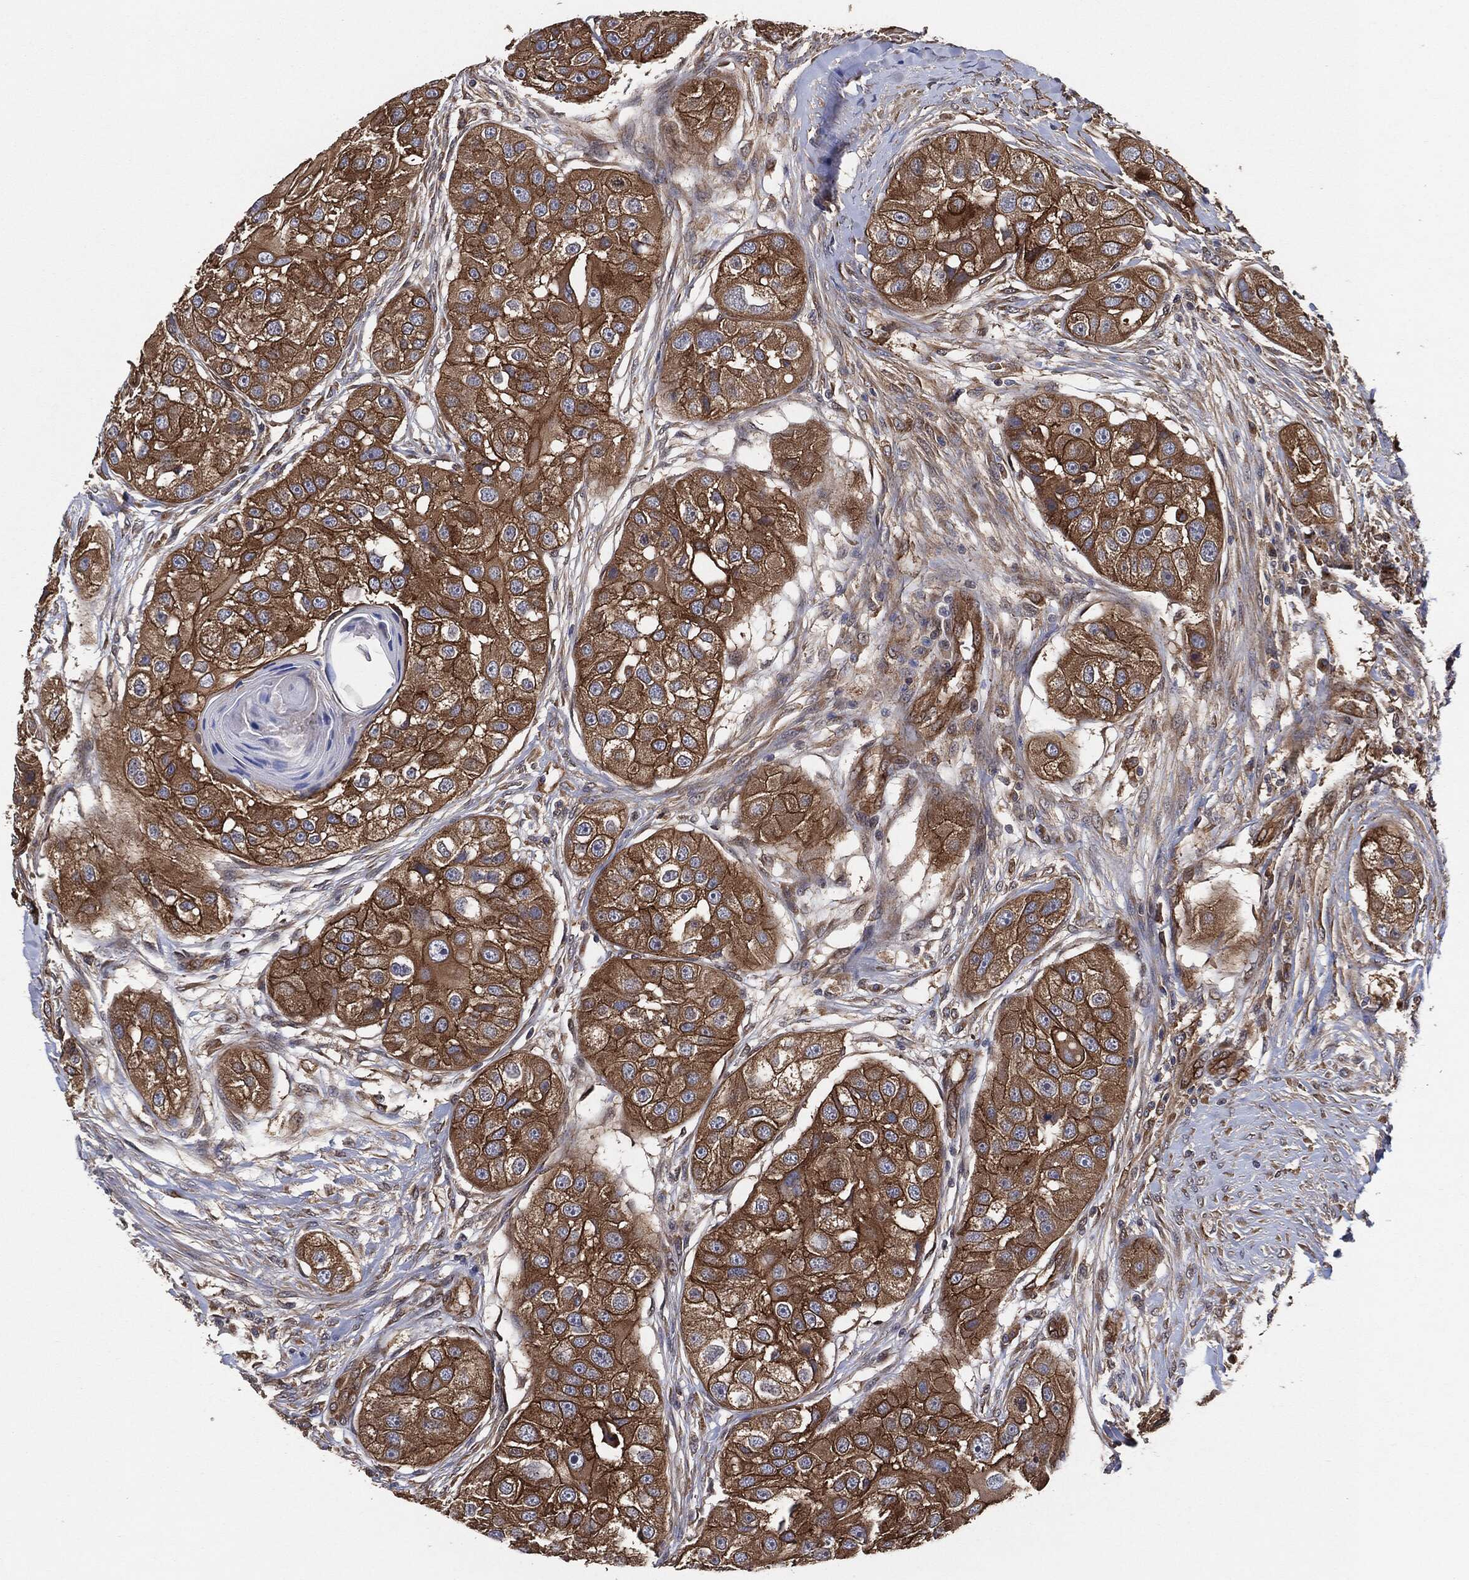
{"staining": {"intensity": "strong", "quantity": "25%-75%", "location": "cytoplasmic/membranous"}, "tissue": "head and neck cancer", "cell_type": "Tumor cells", "image_type": "cancer", "snomed": [{"axis": "morphology", "description": "Normal tissue, NOS"}, {"axis": "morphology", "description": "Squamous cell carcinoma, NOS"}, {"axis": "topography", "description": "Skeletal muscle"}, {"axis": "topography", "description": "Head-Neck"}], "caption": "IHC (DAB (3,3'-diaminobenzidine)) staining of head and neck cancer (squamous cell carcinoma) displays strong cytoplasmic/membranous protein positivity in about 25%-75% of tumor cells. (DAB = brown stain, brightfield microscopy at high magnification).", "gene": "CTNNA1", "patient": {"sex": "male", "age": 51}}